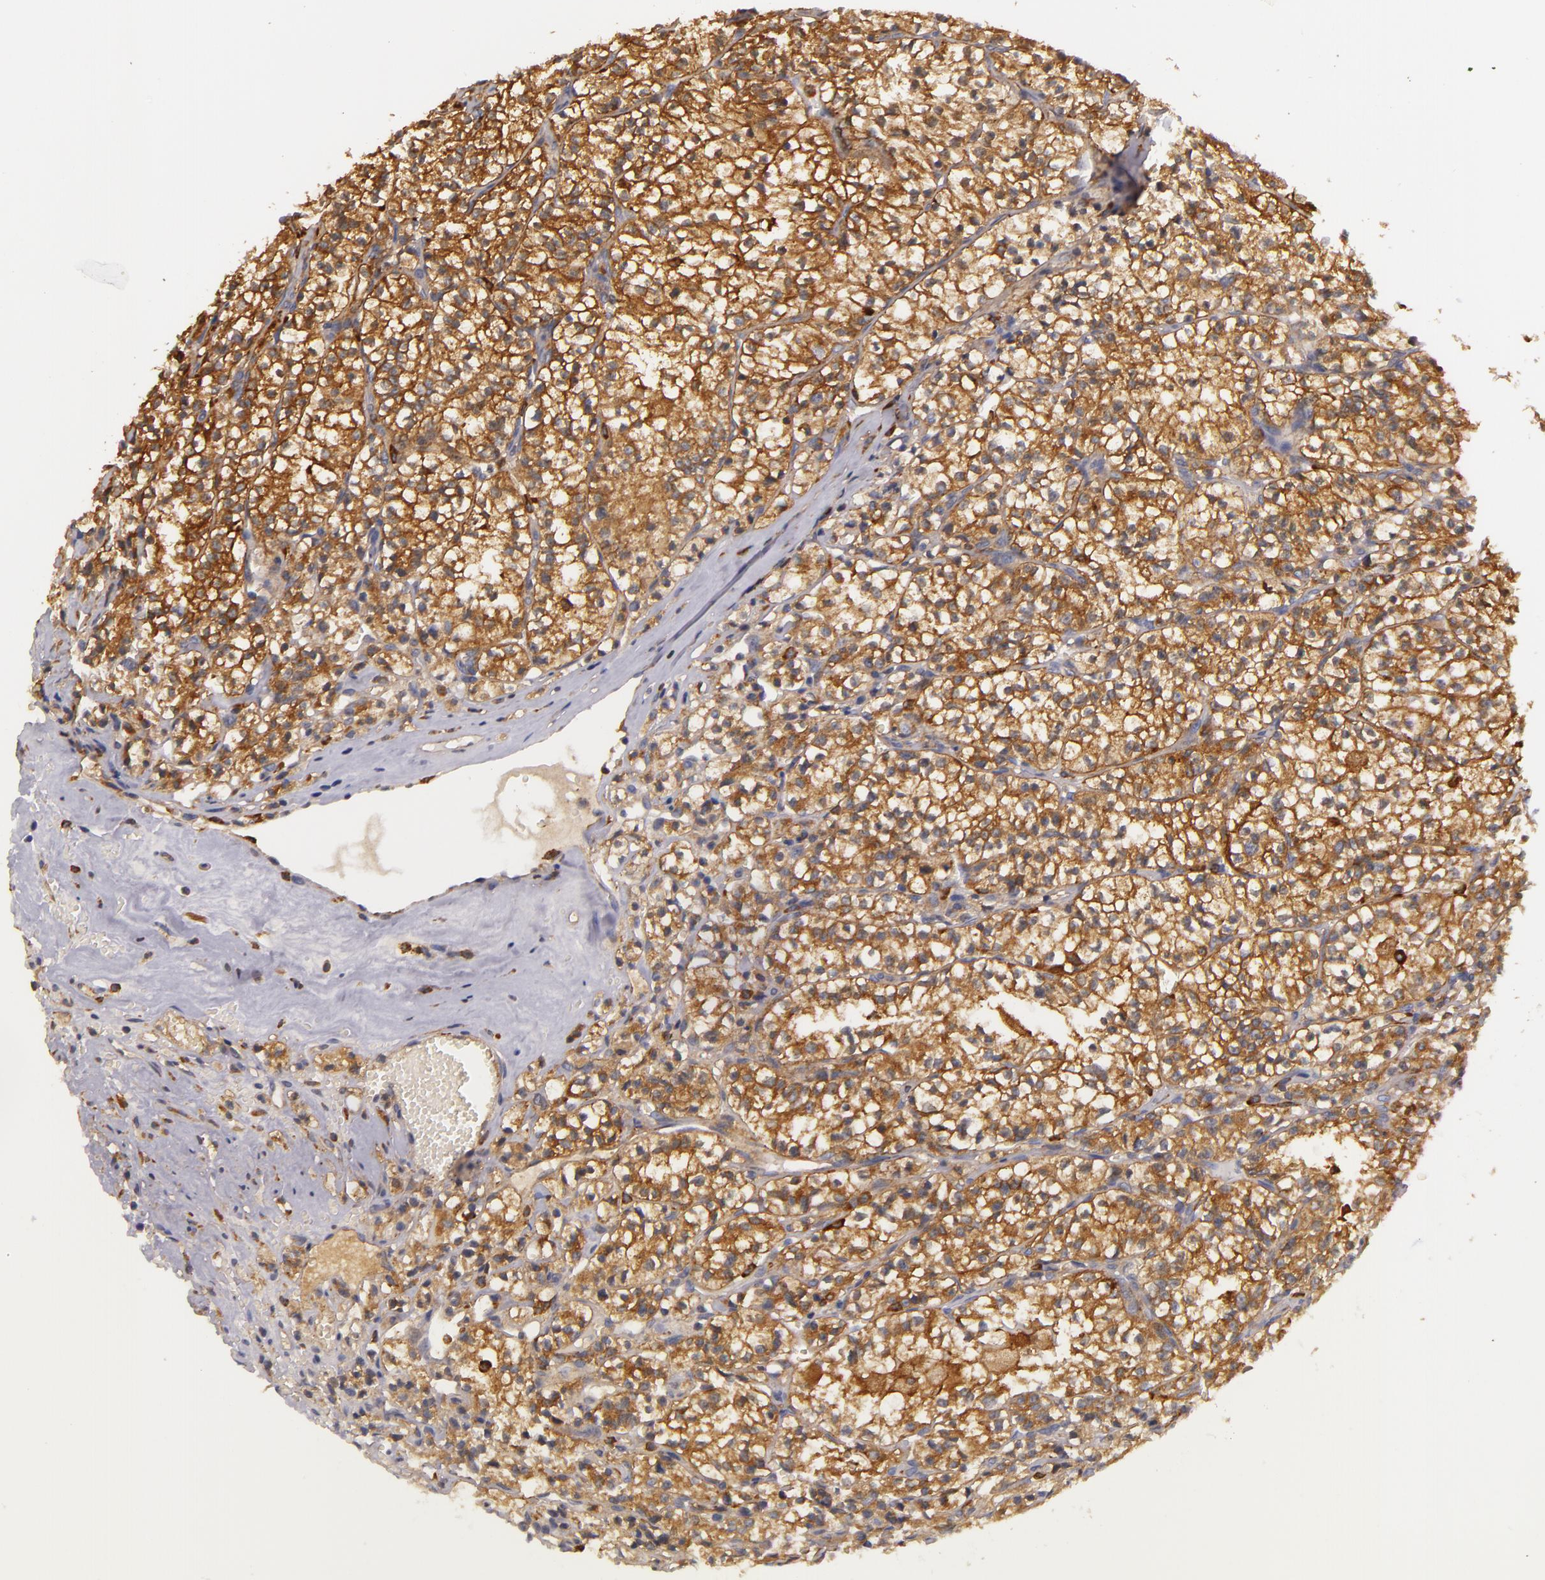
{"staining": {"intensity": "strong", "quantity": ">75%", "location": "cytoplasmic/membranous"}, "tissue": "renal cancer", "cell_type": "Tumor cells", "image_type": "cancer", "snomed": [{"axis": "morphology", "description": "Adenocarcinoma, NOS"}, {"axis": "topography", "description": "Kidney"}], "caption": "A brown stain labels strong cytoplasmic/membranous expression of a protein in renal cancer tumor cells.", "gene": "TOM1", "patient": {"sex": "male", "age": 61}}